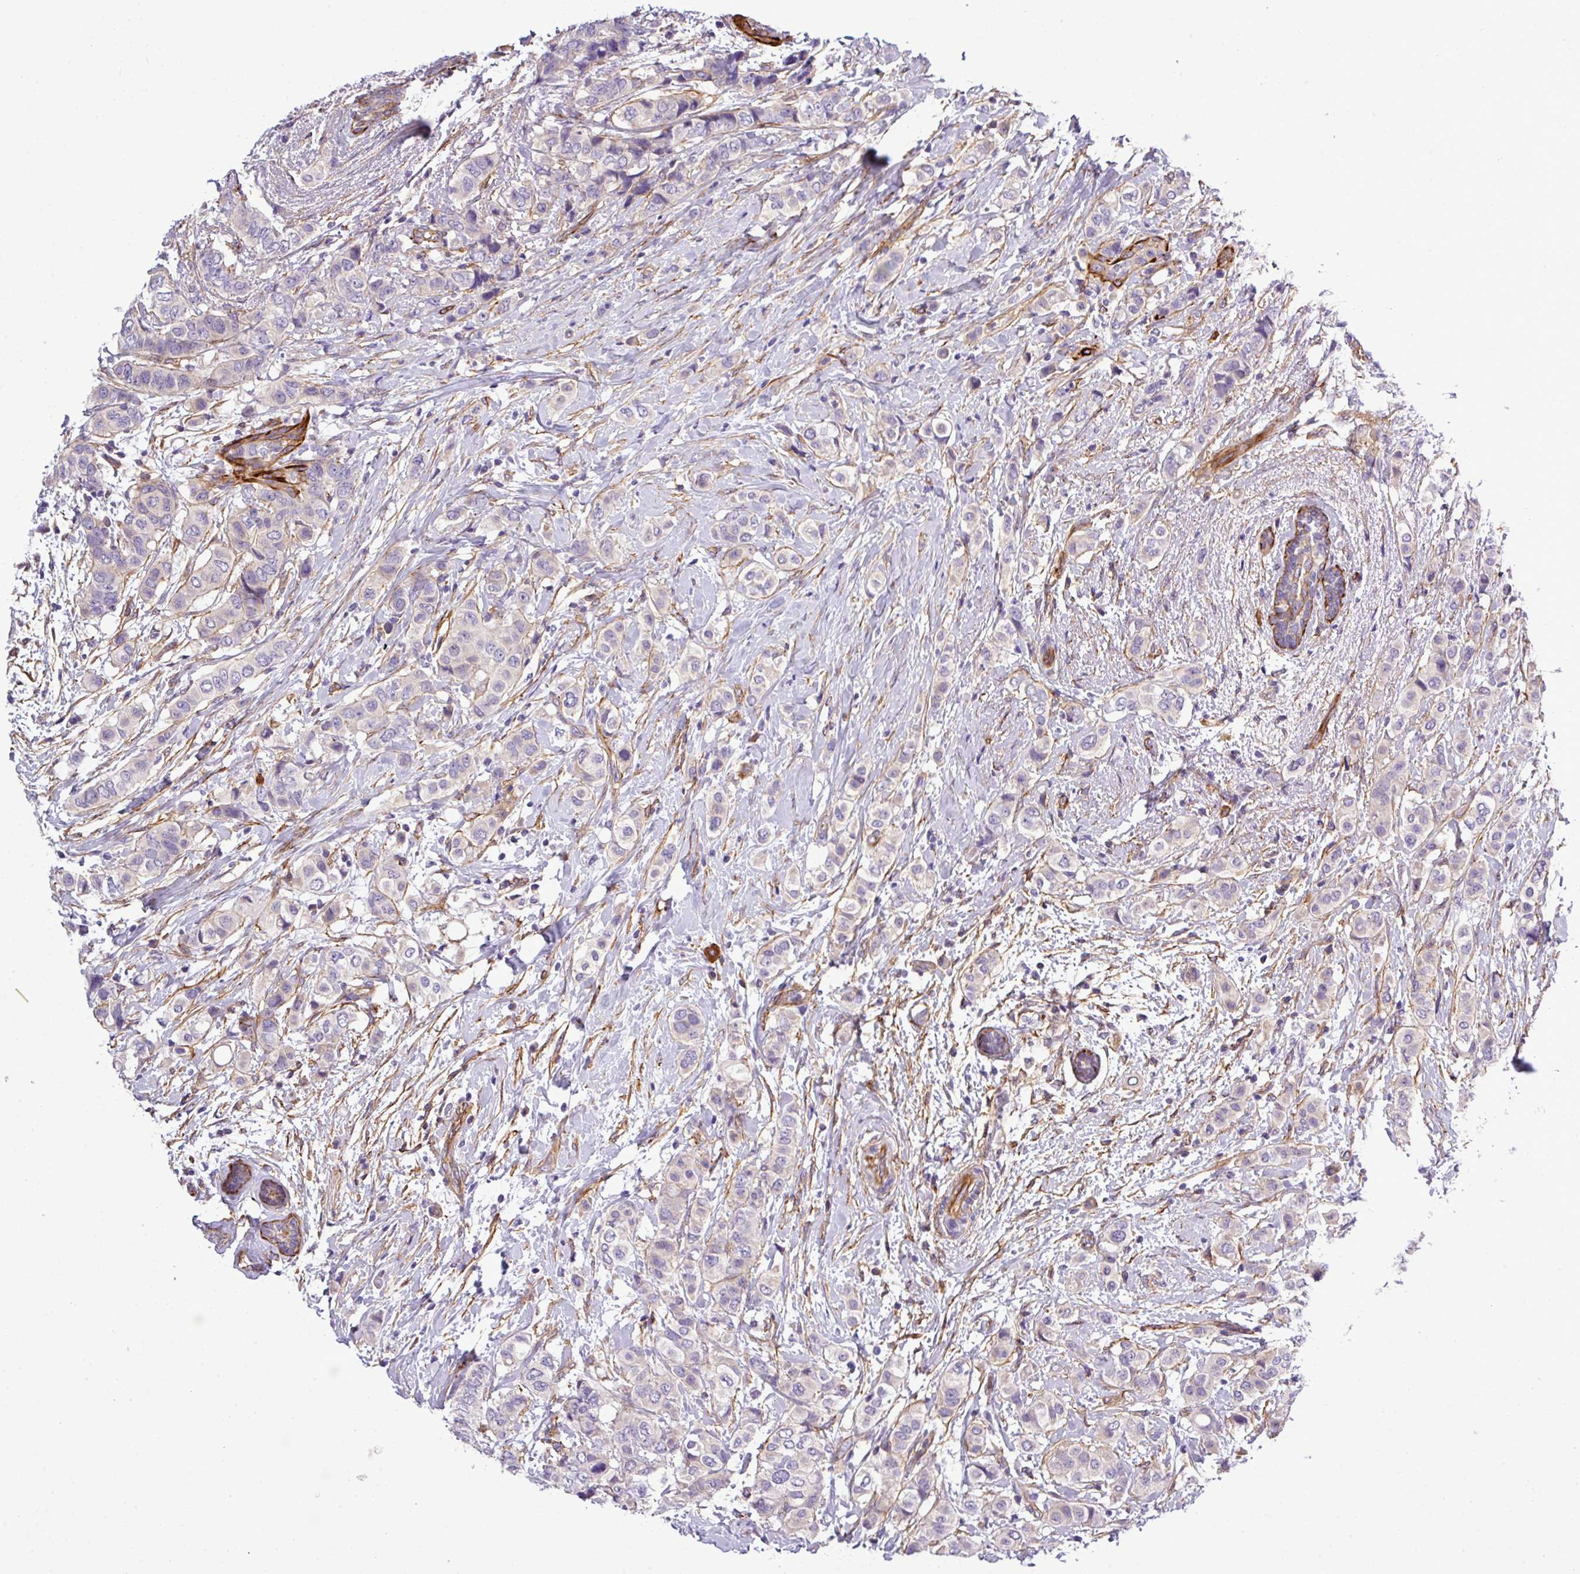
{"staining": {"intensity": "negative", "quantity": "none", "location": "none"}, "tissue": "breast cancer", "cell_type": "Tumor cells", "image_type": "cancer", "snomed": [{"axis": "morphology", "description": "Lobular carcinoma"}, {"axis": "topography", "description": "Breast"}], "caption": "An immunohistochemistry image of breast cancer (lobular carcinoma) is shown. There is no staining in tumor cells of breast cancer (lobular carcinoma).", "gene": "PARD6A", "patient": {"sex": "female", "age": 51}}